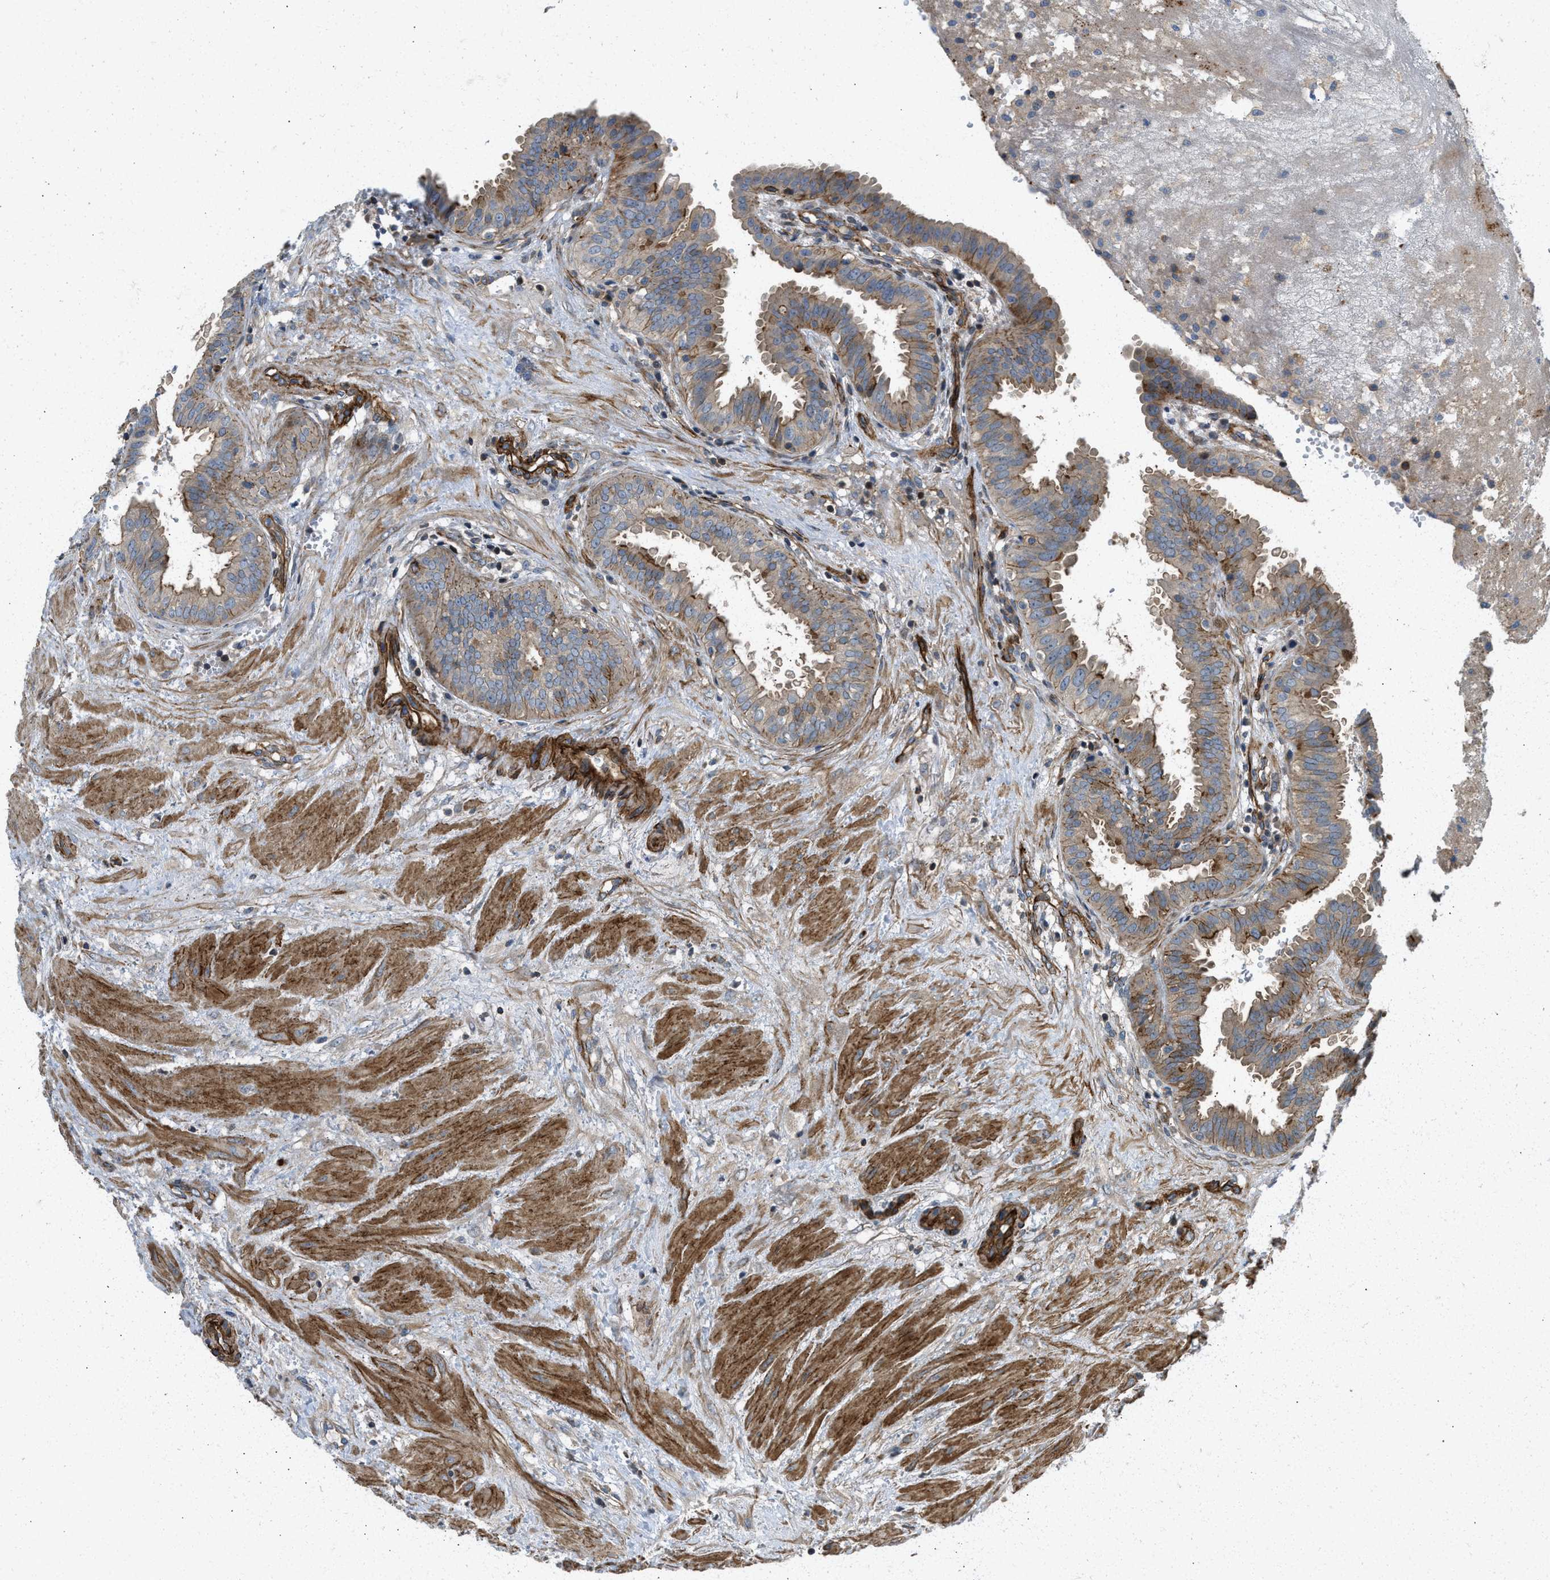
{"staining": {"intensity": "moderate", "quantity": ">75%", "location": "cytoplasmic/membranous"}, "tissue": "fallopian tube", "cell_type": "Glandular cells", "image_type": "normal", "snomed": [{"axis": "morphology", "description": "Normal tissue, NOS"}, {"axis": "topography", "description": "Fallopian tube"}, {"axis": "topography", "description": "Placenta"}], "caption": "DAB immunohistochemical staining of unremarkable fallopian tube shows moderate cytoplasmic/membranous protein staining in about >75% of glandular cells. The protein is stained brown, and the nuclei are stained in blue (DAB (3,3'-diaminobenzidine) IHC with brightfield microscopy, high magnification).", "gene": "NYNRIN", "patient": {"sex": "female", "age": 32}}